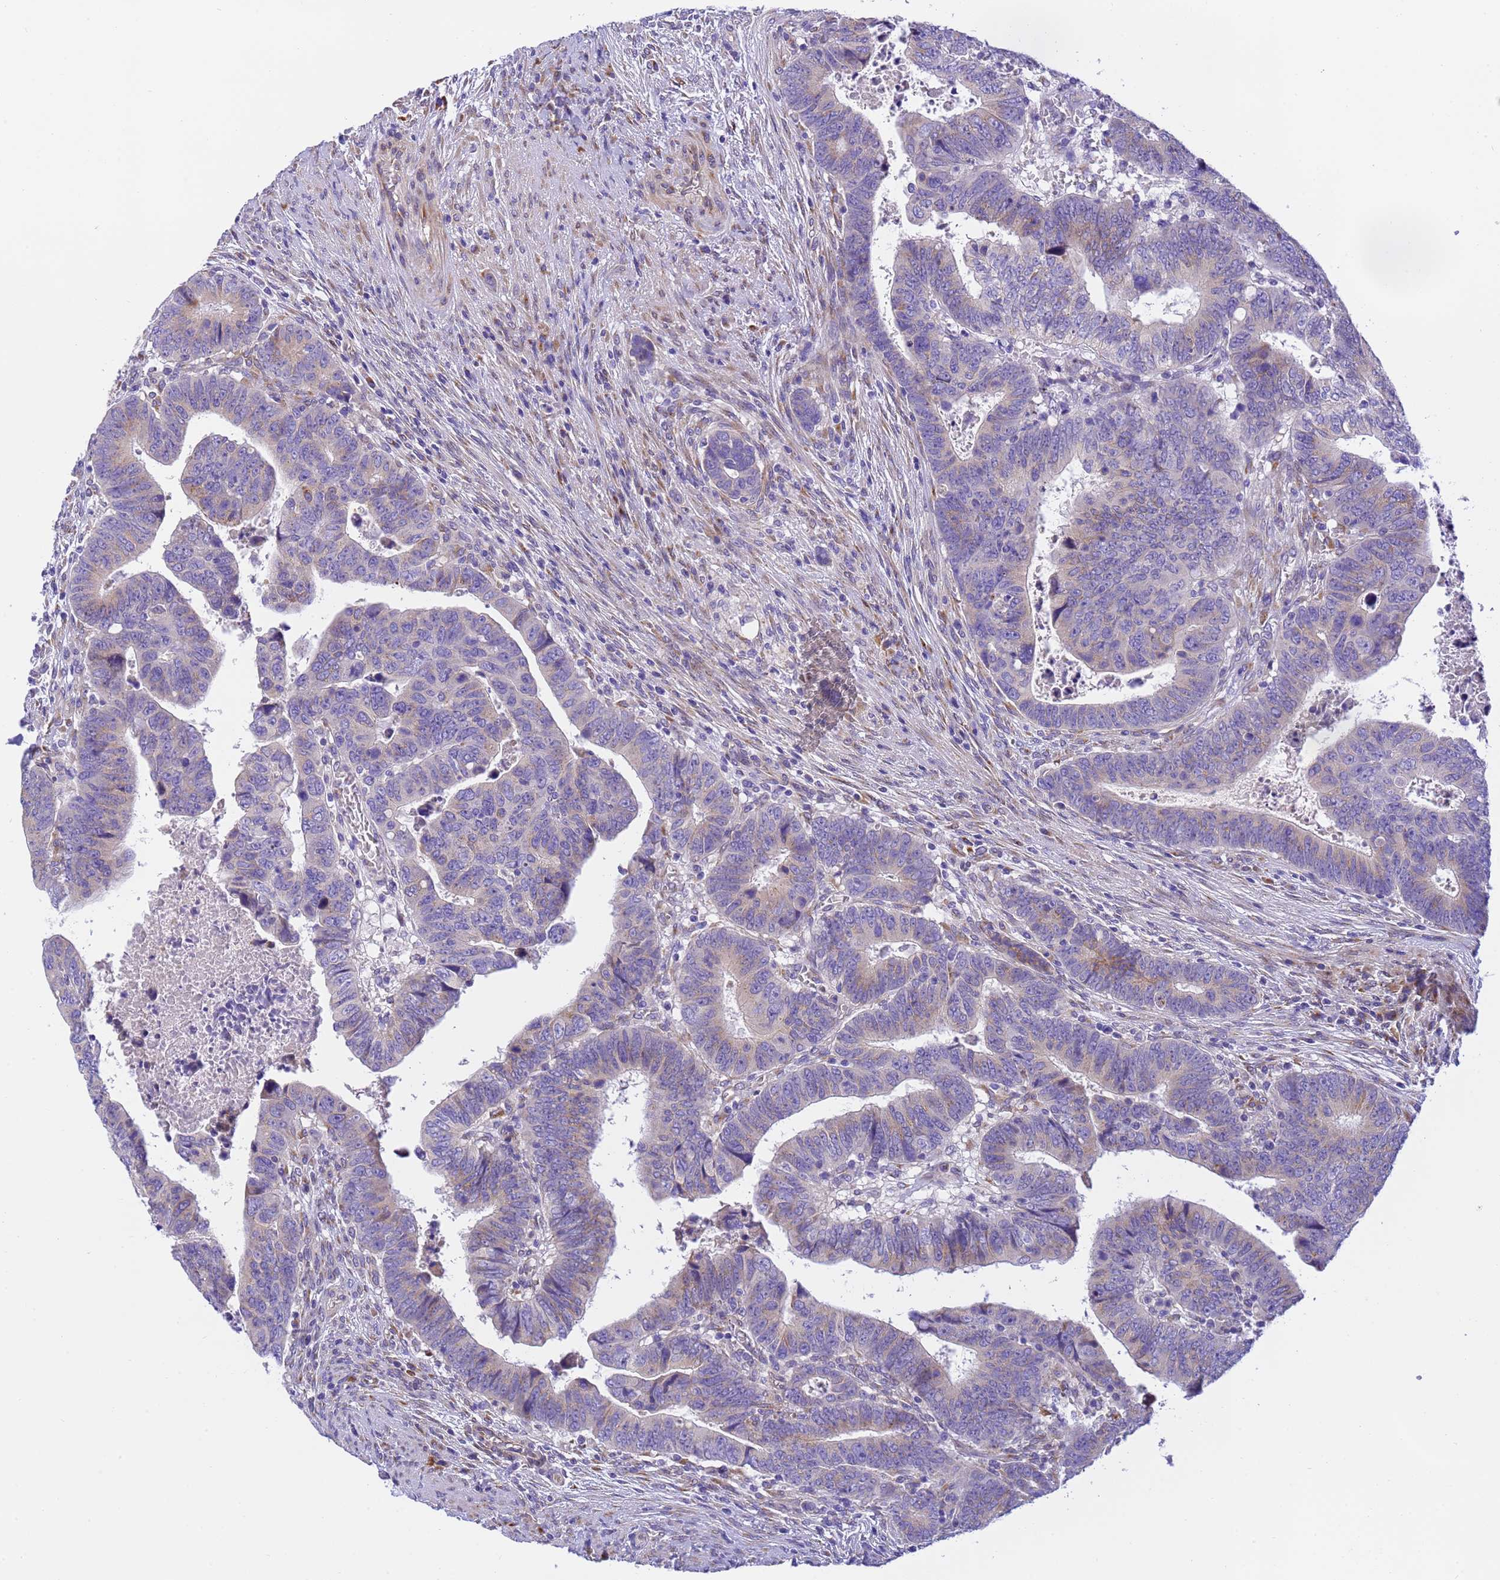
{"staining": {"intensity": "weak", "quantity": "25%-75%", "location": "cytoplasmic/membranous"}, "tissue": "colorectal cancer", "cell_type": "Tumor cells", "image_type": "cancer", "snomed": [{"axis": "morphology", "description": "Normal tissue, NOS"}, {"axis": "morphology", "description": "Adenocarcinoma, NOS"}, {"axis": "topography", "description": "Rectum"}], "caption": "Colorectal cancer stained with a brown dye shows weak cytoplasmic/membranous positive staining in approximately 25%-75% of tumor cells.", "gene": "RHBDD3", "patient": {"sex": "female", "age": 65}}